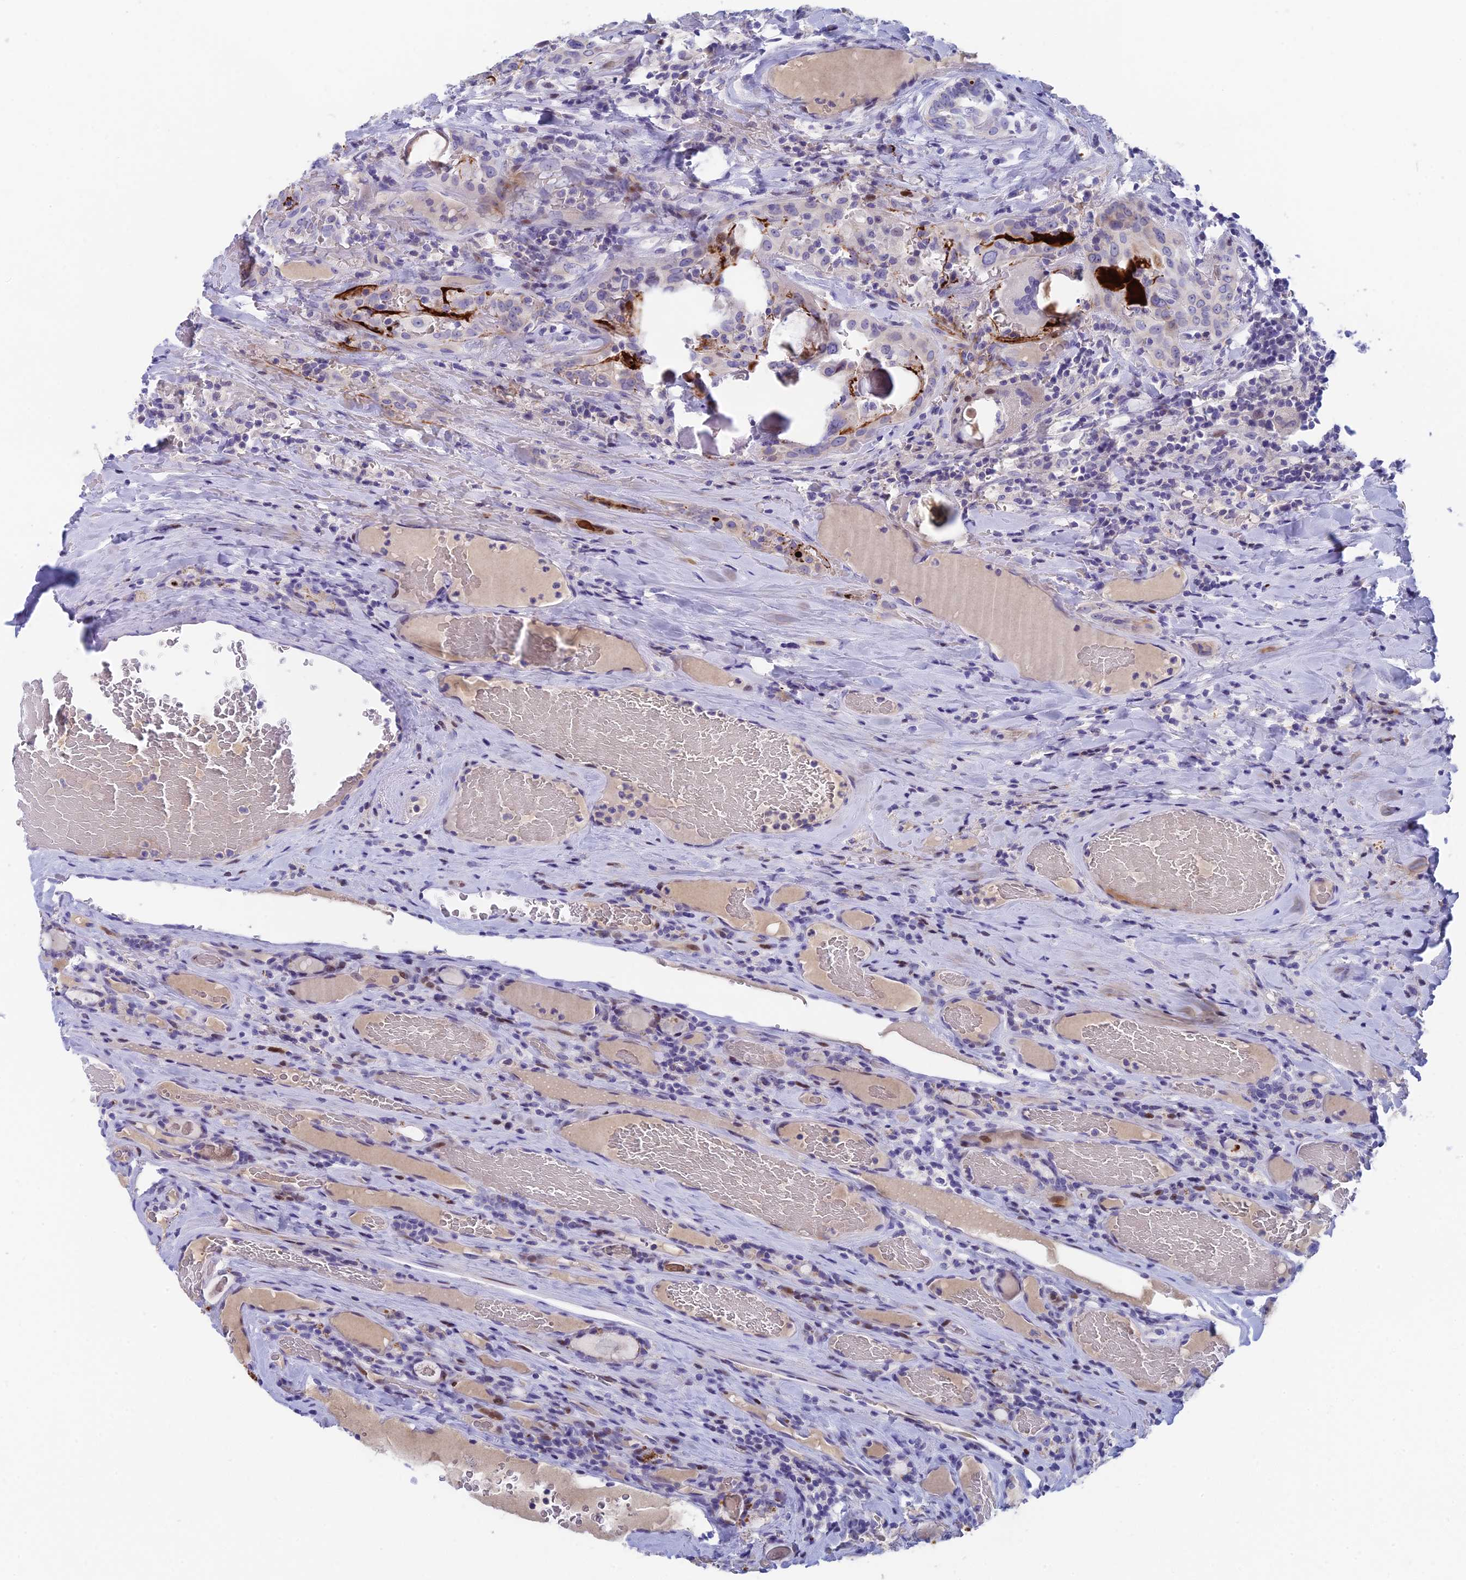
{"staining": {"intensity": "negative", "quantity": "none", "location": "none"}, "tissue": "thyroid cancer", "cell_type": "Tumor cells", "image_type": "cancer", "snomed": [{"axis": "morphology", "description": "Papillary adenocarcinoma, NOS"}, {"axis": "topography", "description": "Thyroid gland"}], "caption": "Image shows no protein expression in tumor cells of thyroid cancer (papillary adenocarcinoma) tissue. (Stains: DAB immunohistochemistry (IHC) with hematoxylin counter stain, Microscopy: brightfield microscopy at high magnification).", "gene": "REXO5", "patient": {"sex": "female", "age": 72}}